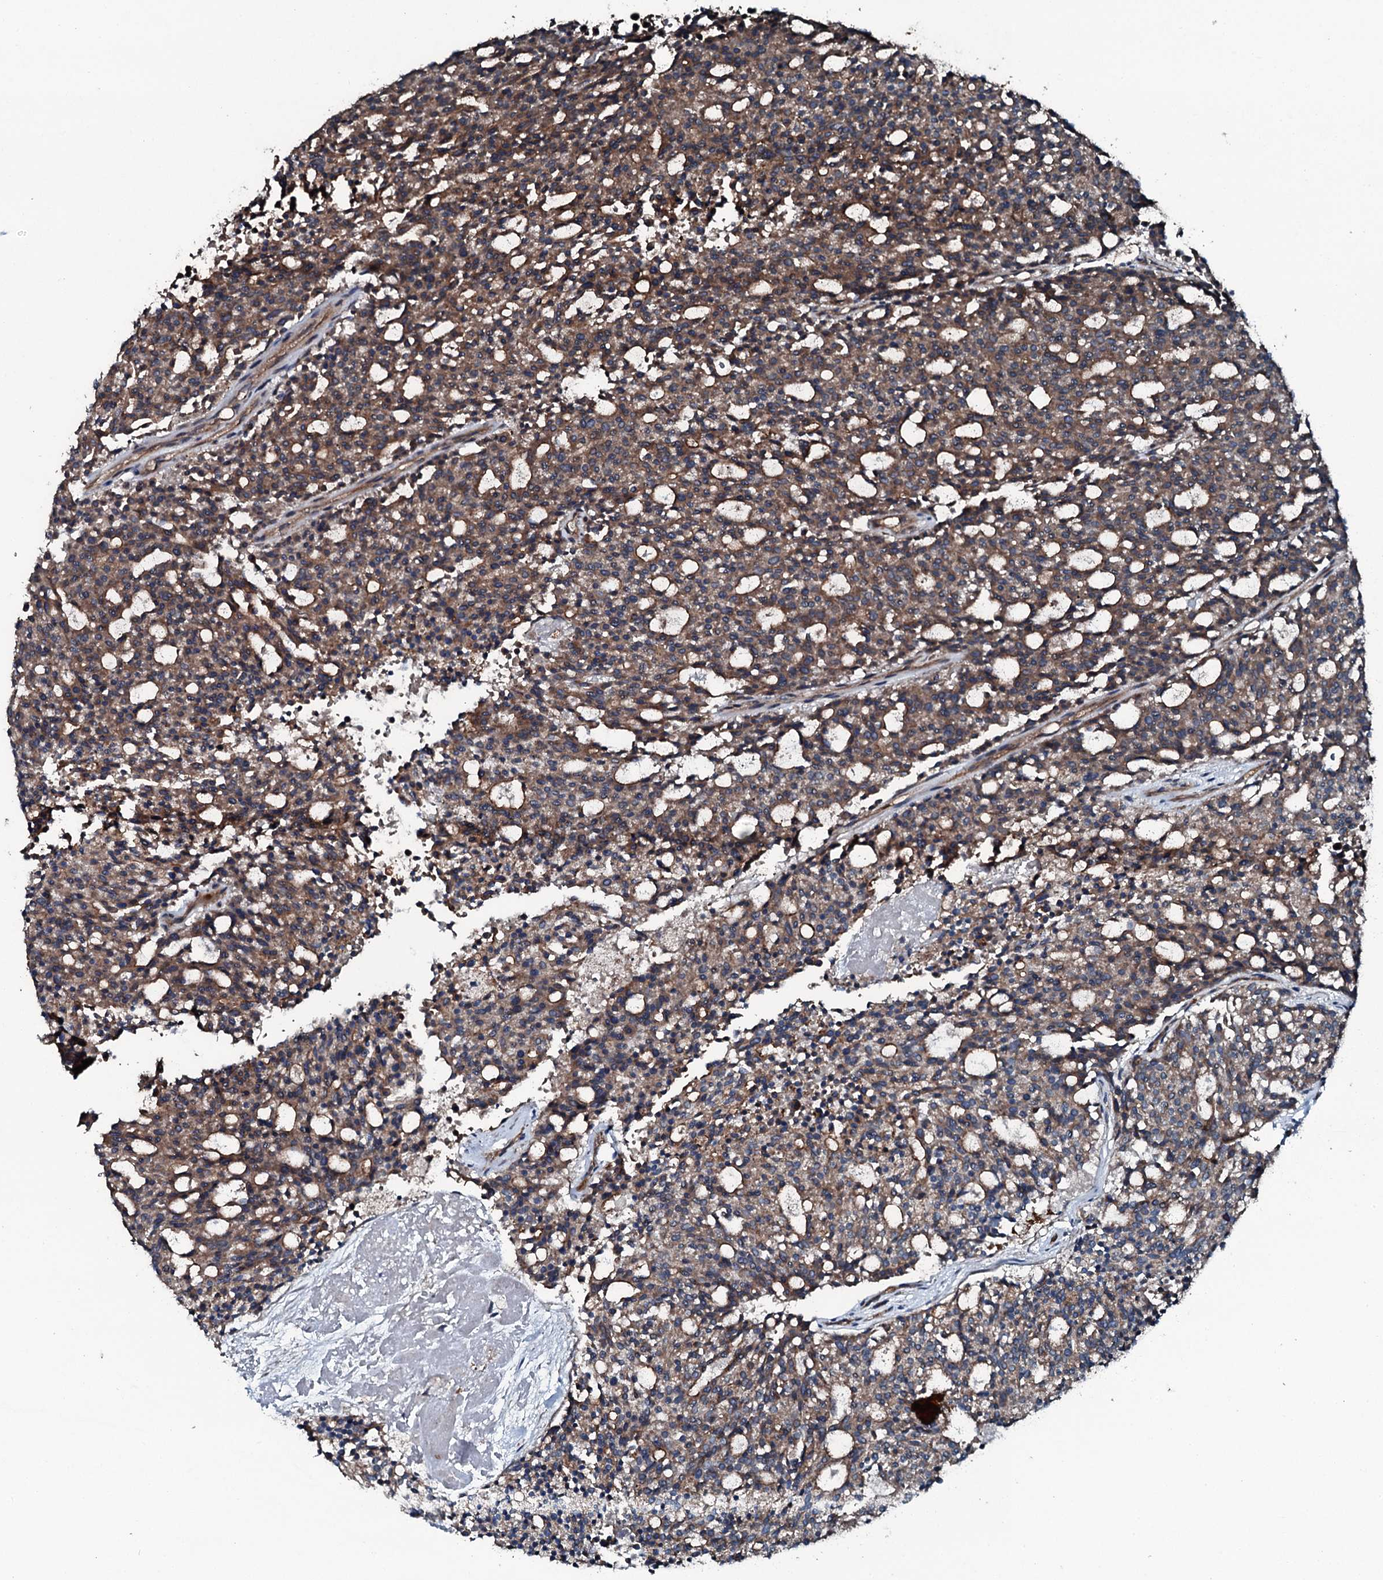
{"staining": {"intensity": "moderate", "quantity": ">75%", "location": "cytoplasmic/membranous"}, "tissue": "carcinoid", "cell_type": "Tumor cells", "image_type": "cancer", "snomed": [{"axis": "morphology", "description": "Carcinoid, malignant, NOS"}, {"axis": "topography", "description": "Pancreas"}], "caption": "There is medium levels of moderate cytoplasmic/membranous expression in tumor cells of carcinoid (malignant), as demonstrated by immunohistochemical staining (brown color).", "gene": "TRIM7", "patient": {"sex": "female", "age": 54}}